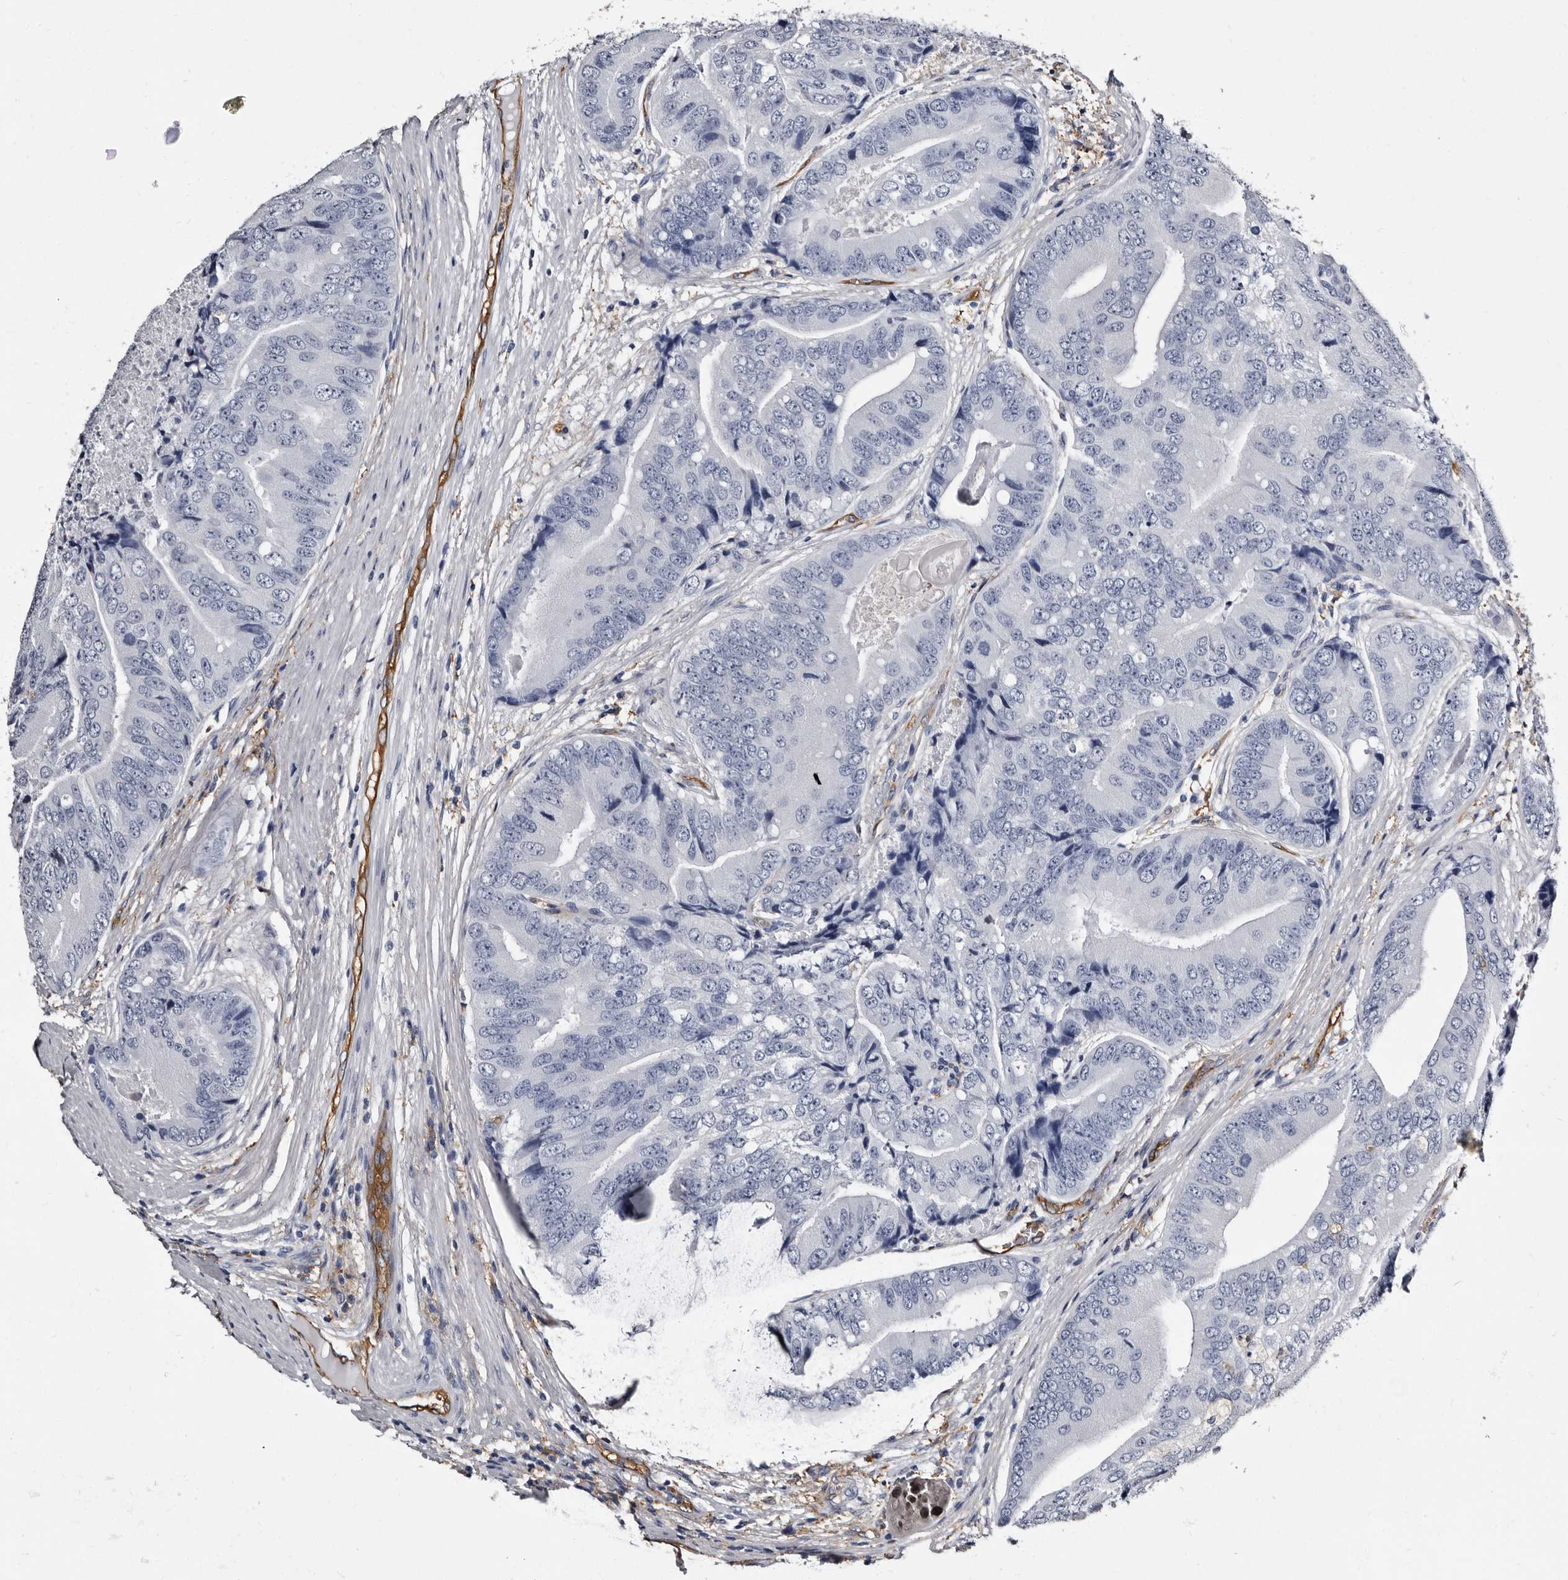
{"staining": {"intensity": "negative", "quantity": "none", "location": "none"}, "tissue": "prostate cancer", "cell_type": "Tumor cells", "image_type": "cancer", "snomed": [{"axis": "morphology", "description": "Adenocarcinoma, High grade"}, {"axis": "topography", "description": "Prostate"}], "caption": "Adenocarcinoma (high-grade) (prostate) was stained to show a protein in brown. There is no significant positivity in tumor cells. The staining is performed using DAB brown chromogen with nuclei counter-stained in using hematoxylin.", "gene": "EPB41L3", "patient": {"sex": "male", "age": 70}}